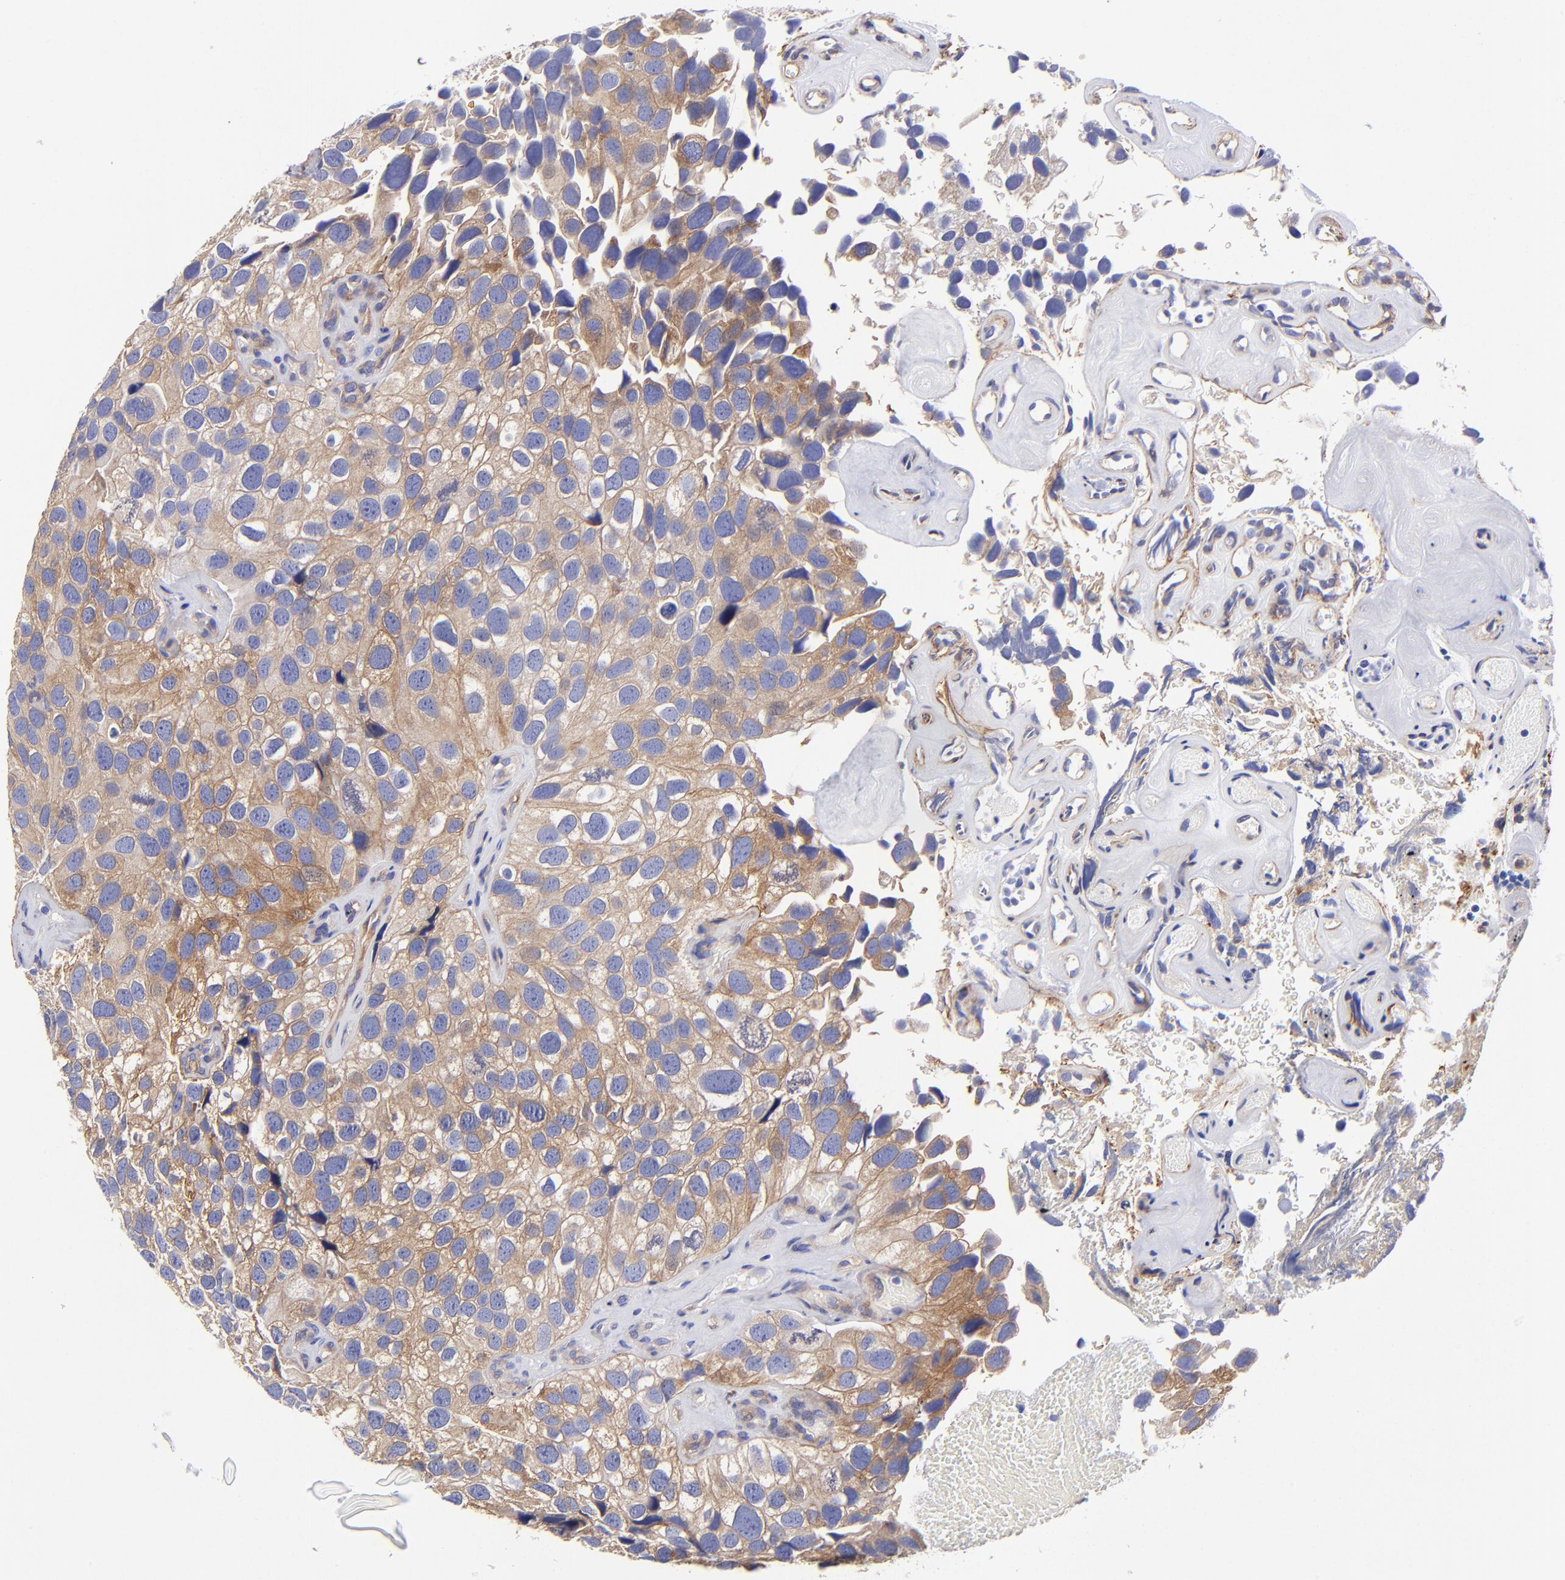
{"staining": {"intensity": "moderate", "quantity": "25%-75%", "location": "cytoplasmic/membranous"}, "tissue": "urothelial cancer", "cell_type": "Tumor cells", "image_type": "cancer", "snomed": [{"axis": "morphology", "description": "Urothelial carcinoma, High grade"}, {"axis": "topography", "description": "Urinary bladder"}], "caption": "High-power microscopy captured an immunohistochemistry histopathology image of urothelial cancer, revealing moderate cytoplasmic/membranous positivity in about 25%-75% of tumor cells.", "gene": "PPFIBP1", "patient": {"sex": "male", "age": 72}}